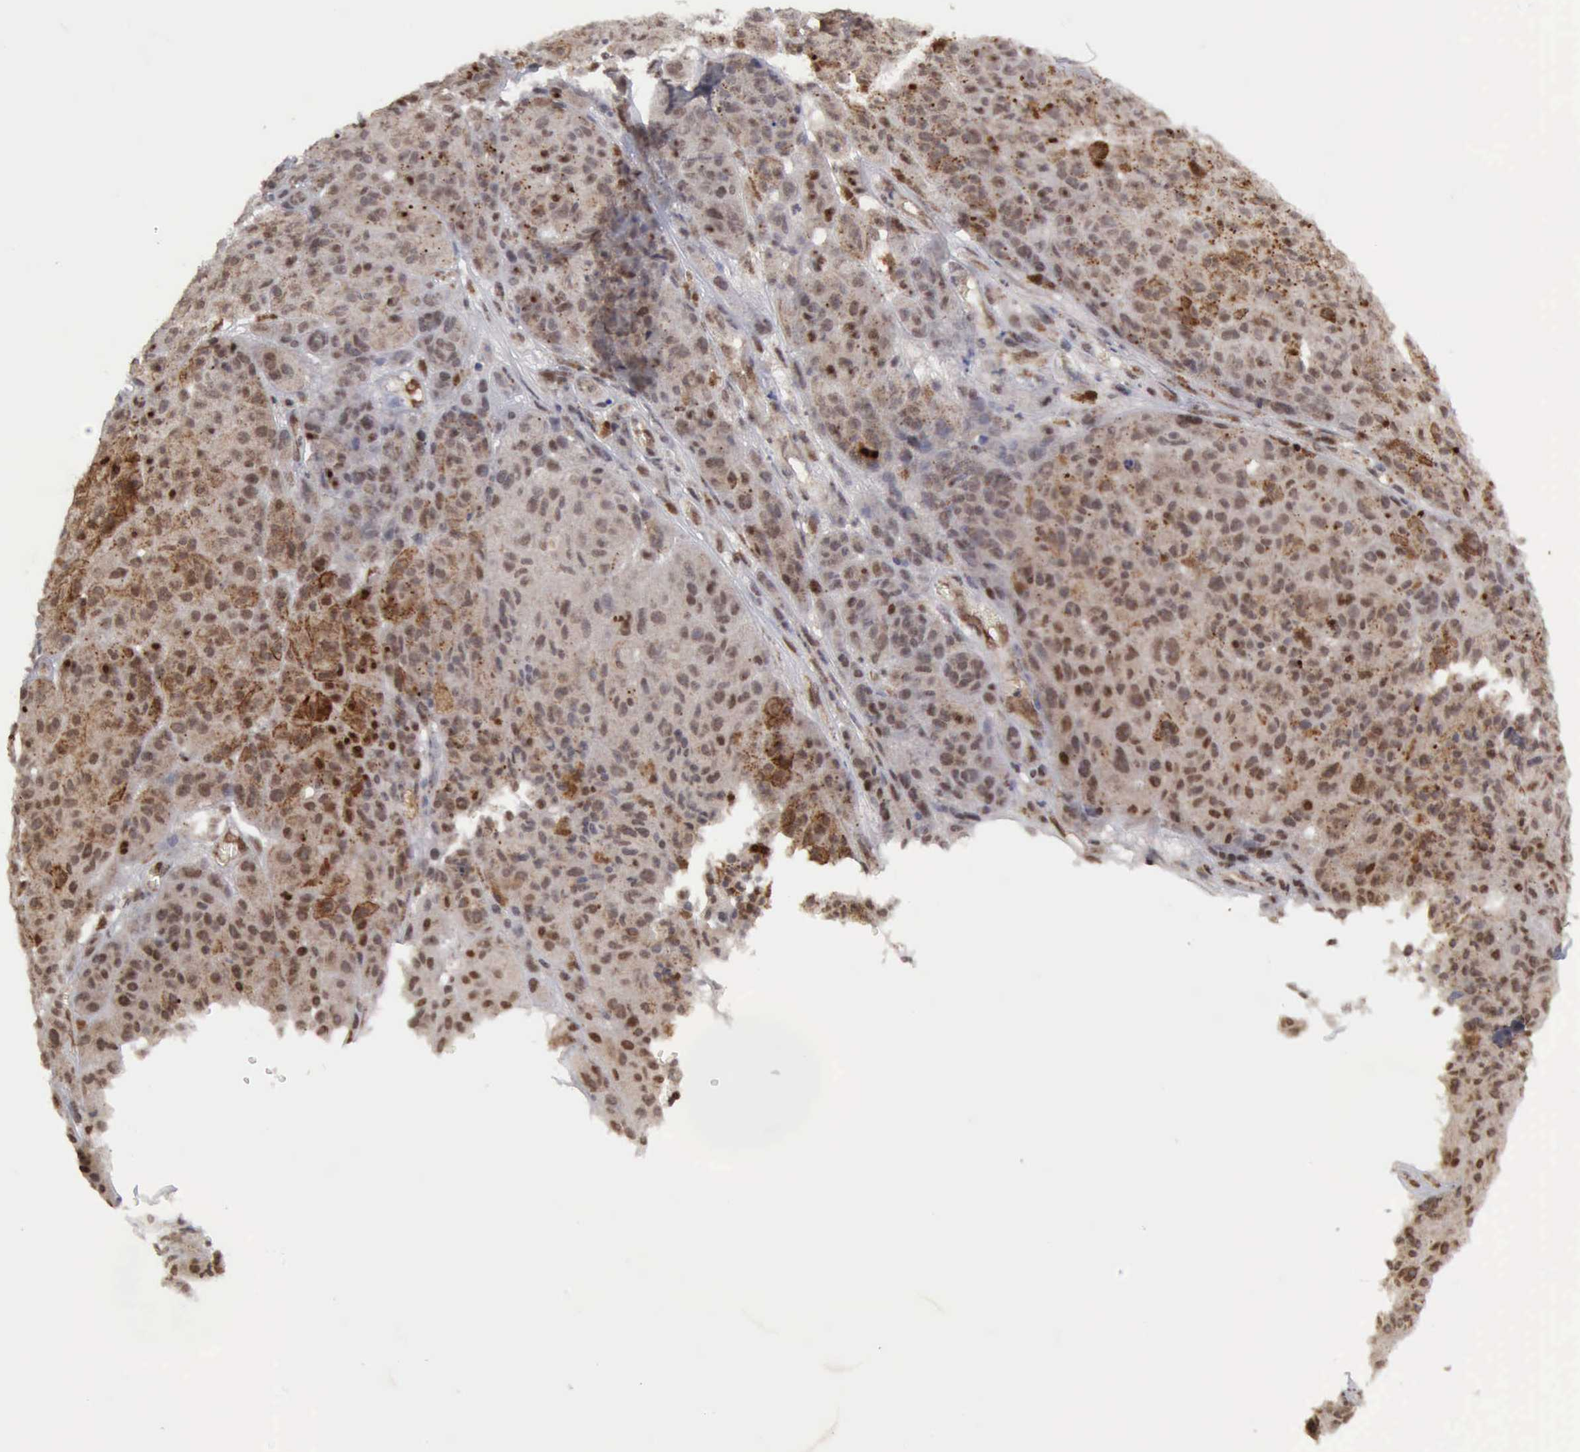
{"staining": {"intensity": "weak", "quantity": "25%-75%", "location": "cytoplasmic/membranous,nuclear"}, "tissue": "melanoma", "cell_type": "Tumor cells", "image_type": "cancer", "snomed": [{"axis": "morphology", "description": "Malignant melanoma, NOS"}, {"axis": "topography", "description": "Skin"}], "caption": "Tumor cells show low levels of weak cytoplasmic/membranous and nuclear staining in about 25%-75% of cells in human melanoma. (DAB IHC with brightfield microscopy, high magnification).", "gene": "CDKN2A", "patient": {"sex": "male", "age": 64}}